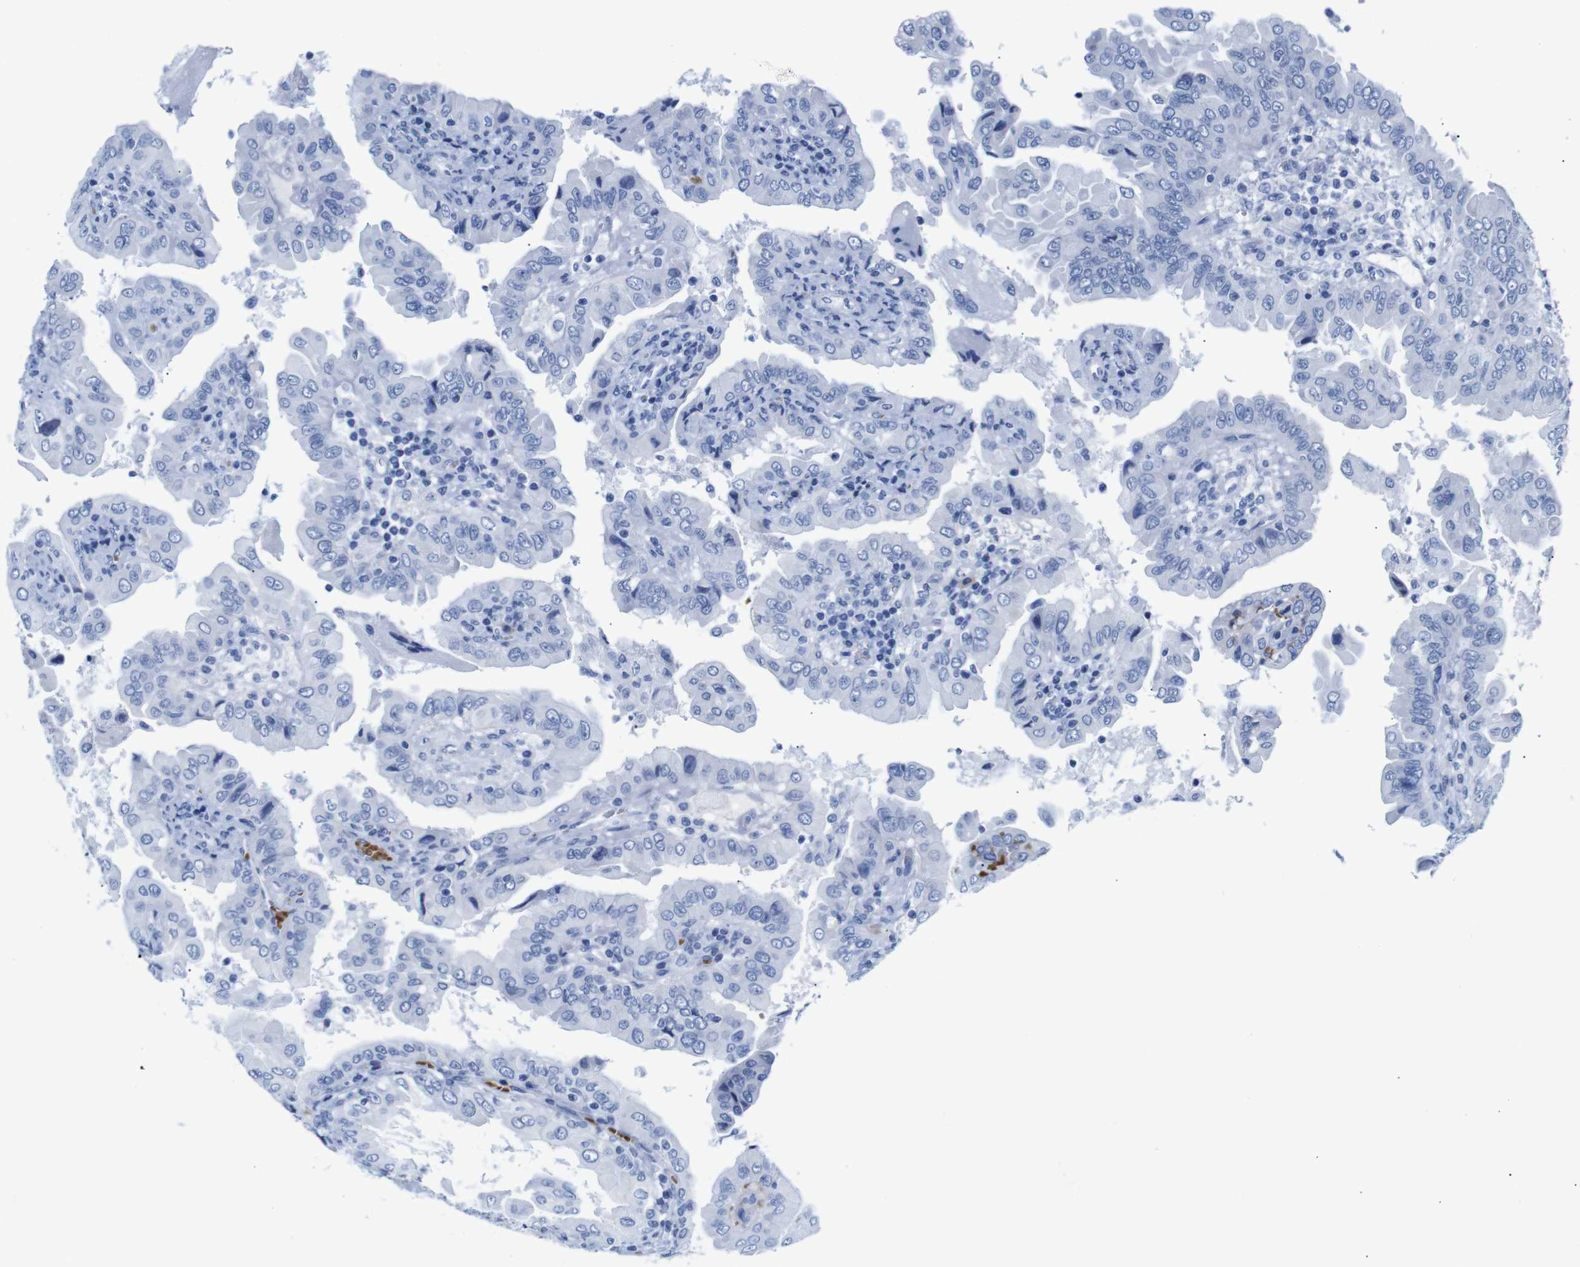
{"staining": {"intensity": "negative", "quantity": "none", "location": "none"}, "tissue": "thyroid cancer", "cell_type": "Tumor cells", "image_type": "cancer", "snomed": [{"axis": "morphology", "description": "Papillary adenocarcinoma, NOS"}, {"axis": "topography", "description": "Thyroid gland"}], "caption": "Immunohistochemistry (IHC) of human papillary adenocarcinoma (thyroid) demonstrates no positivity in tumor cells. The staining was performed using DAB to visualize the protein expression in brown, while the nuclei were stained in blue with hematoxylin (Magnification: 20x).", "gene": "ERVMER34-1", "patient": {"sex": "male", "age": 33}}